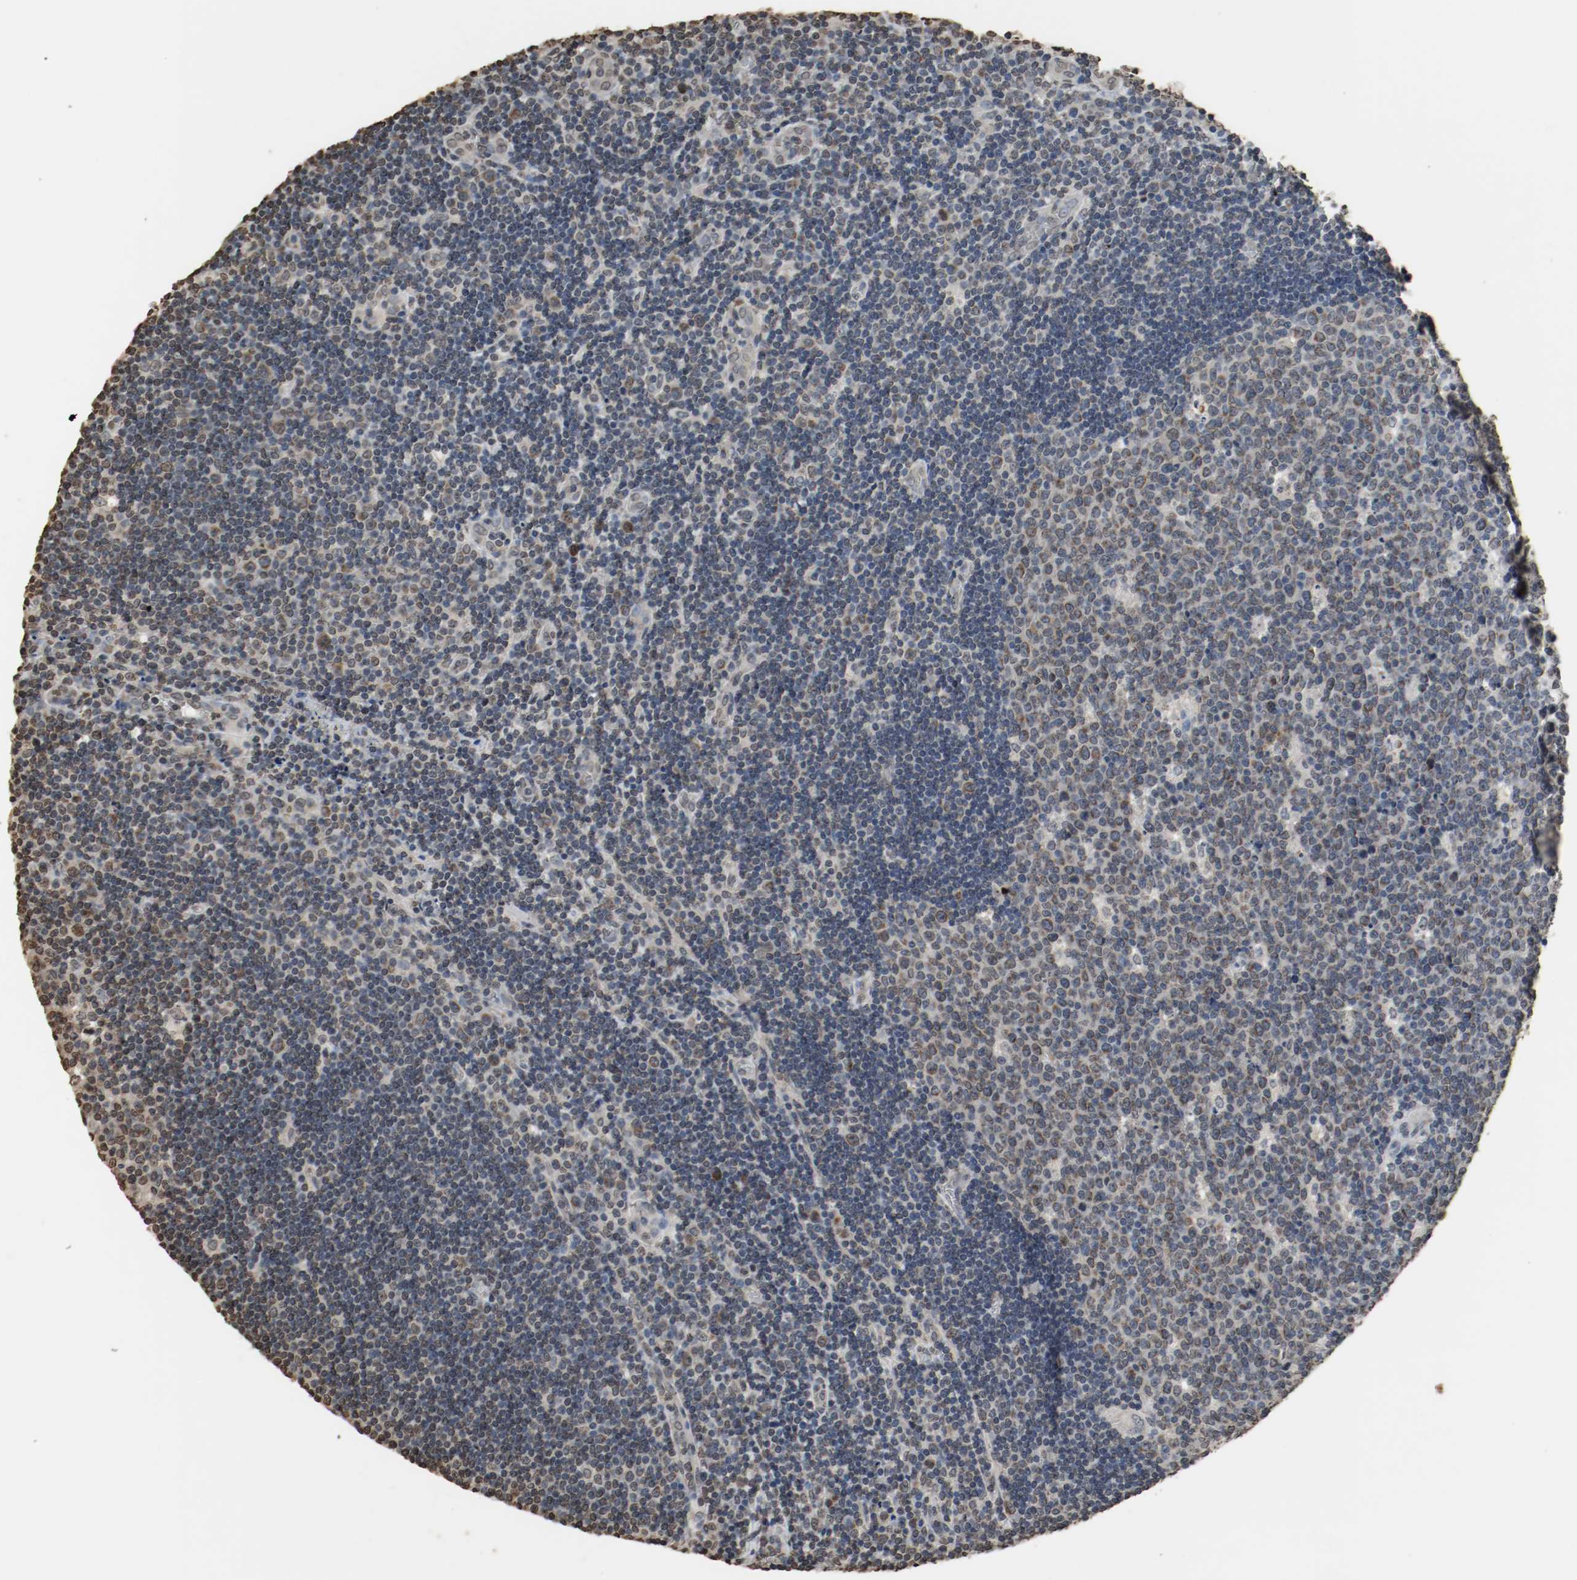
{"staining": {"intensity": "weak", "quantity": "25%-75%", "location": "cytoplasmic/membranous"}, "tissue": "lymph node", "cell_type": "Germinal center cells", "image_type": "normal", "snomed": [{"axis": "morphology", "description": "Normal tissue, NOS"}, {"axis": "topography", "description": "Lymph node"}, {"axis": "topography", "description": "Salivary gland"}], "caption": "Human lymph node stained for a protein (brown) exhibits weak cytoplasmic/membranous positive positivity in approximately 25%-75% of germinal center cells.", "gene": "RTN4", "patient": {"sex": "male", "age": 8}}